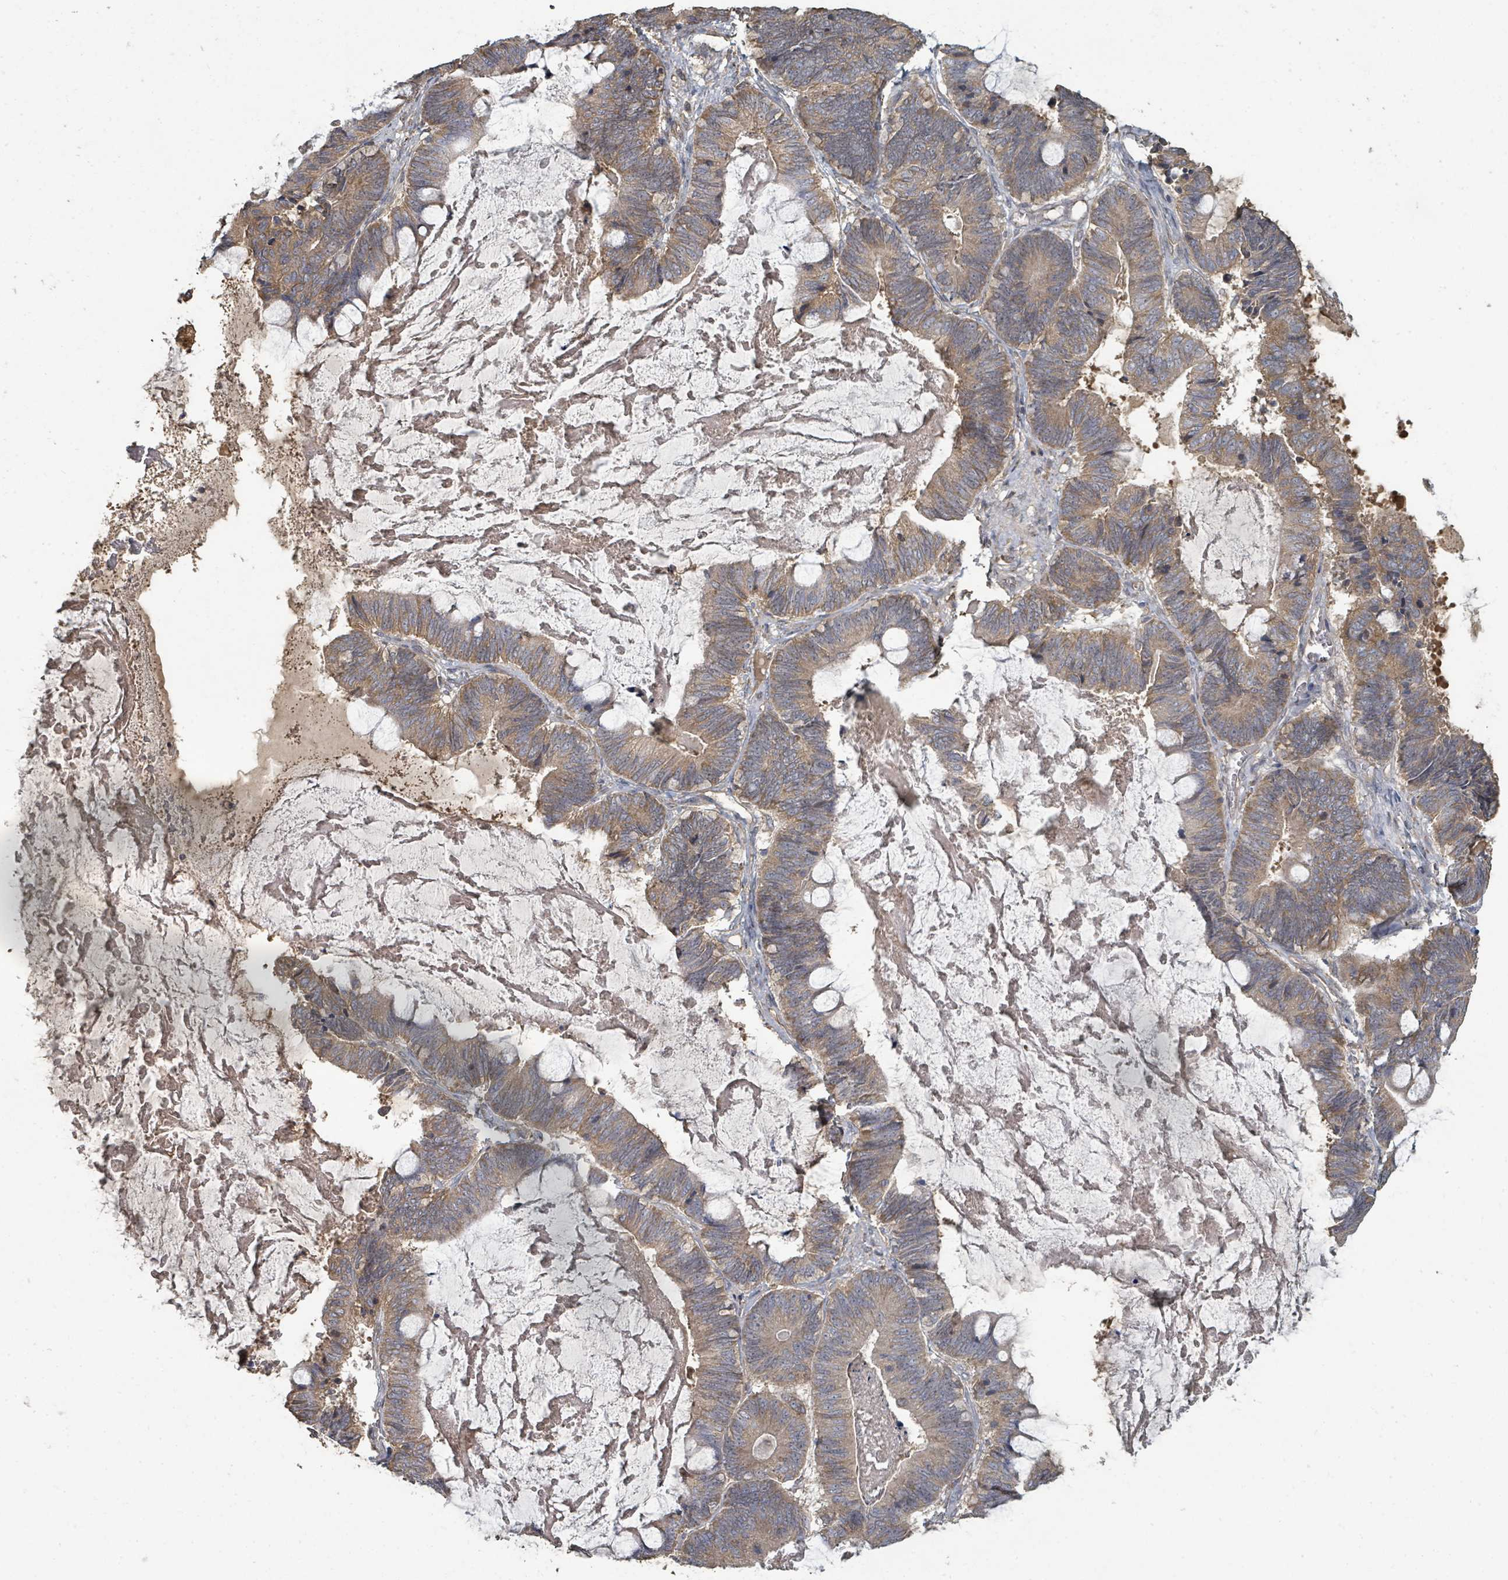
{"staining": {"intensity": "moderate", "quantity": "25%-75%", "location": "cytoplasmic/membranous"}, "tissue": "ovarian cancer", "cell_type": "Tumor cells", "image_type": "cancer", "snomed": [{"axis": "morphology", "description": "Cystadenocarcinoma, mucinous, NOS"}, {"axis": "topography", "description": "Ovary"}], "caption": "IHC (DAB (3,3'-diaminobenzidine)) staining of human ovarian mucinous cystadenocarcinoma displays moderate cytoplasmic/membranous protein staining in approximately 25%-75% of tumor cells.", "gene": "WDFY1", "patient": {"sex": "female", "age": 61}}